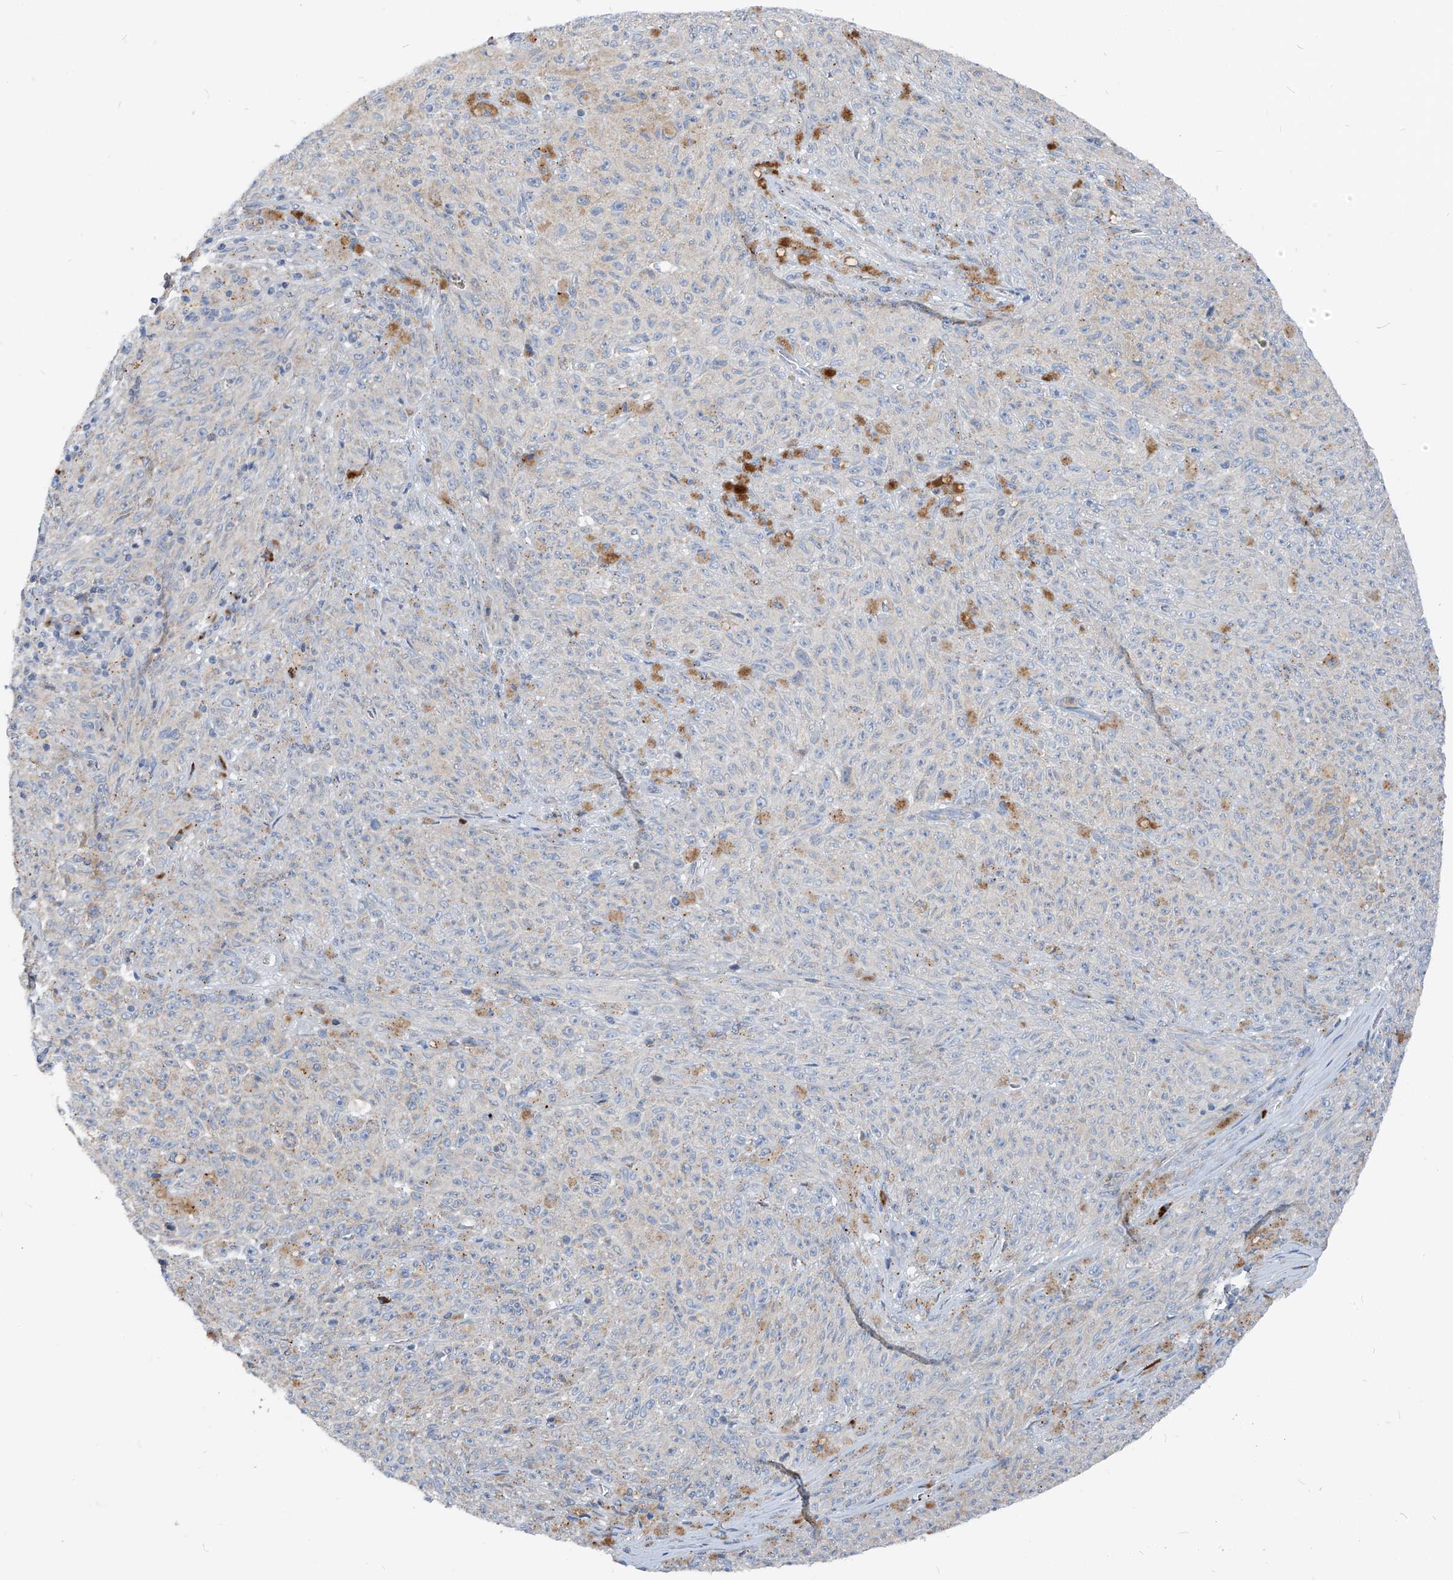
{"staining": {"intensity": "negative", "quantity": "none", "location": "none"}, "tissue": "melanoma", "cell_type": "Tumor cells", "image_type": "cancer", "snomed": [{"axis": "morphology", "description": "Malignant melanoma, NOS"}, {"axis": "topography", "description": "Skin"}], "caption": "This is a photomicrograph of immunohistochemistry staining of melanoma, which shows no positivity in tumor cells.", "gene": "CHMP2B", "patient": {"sex": "female", "age": 82}}